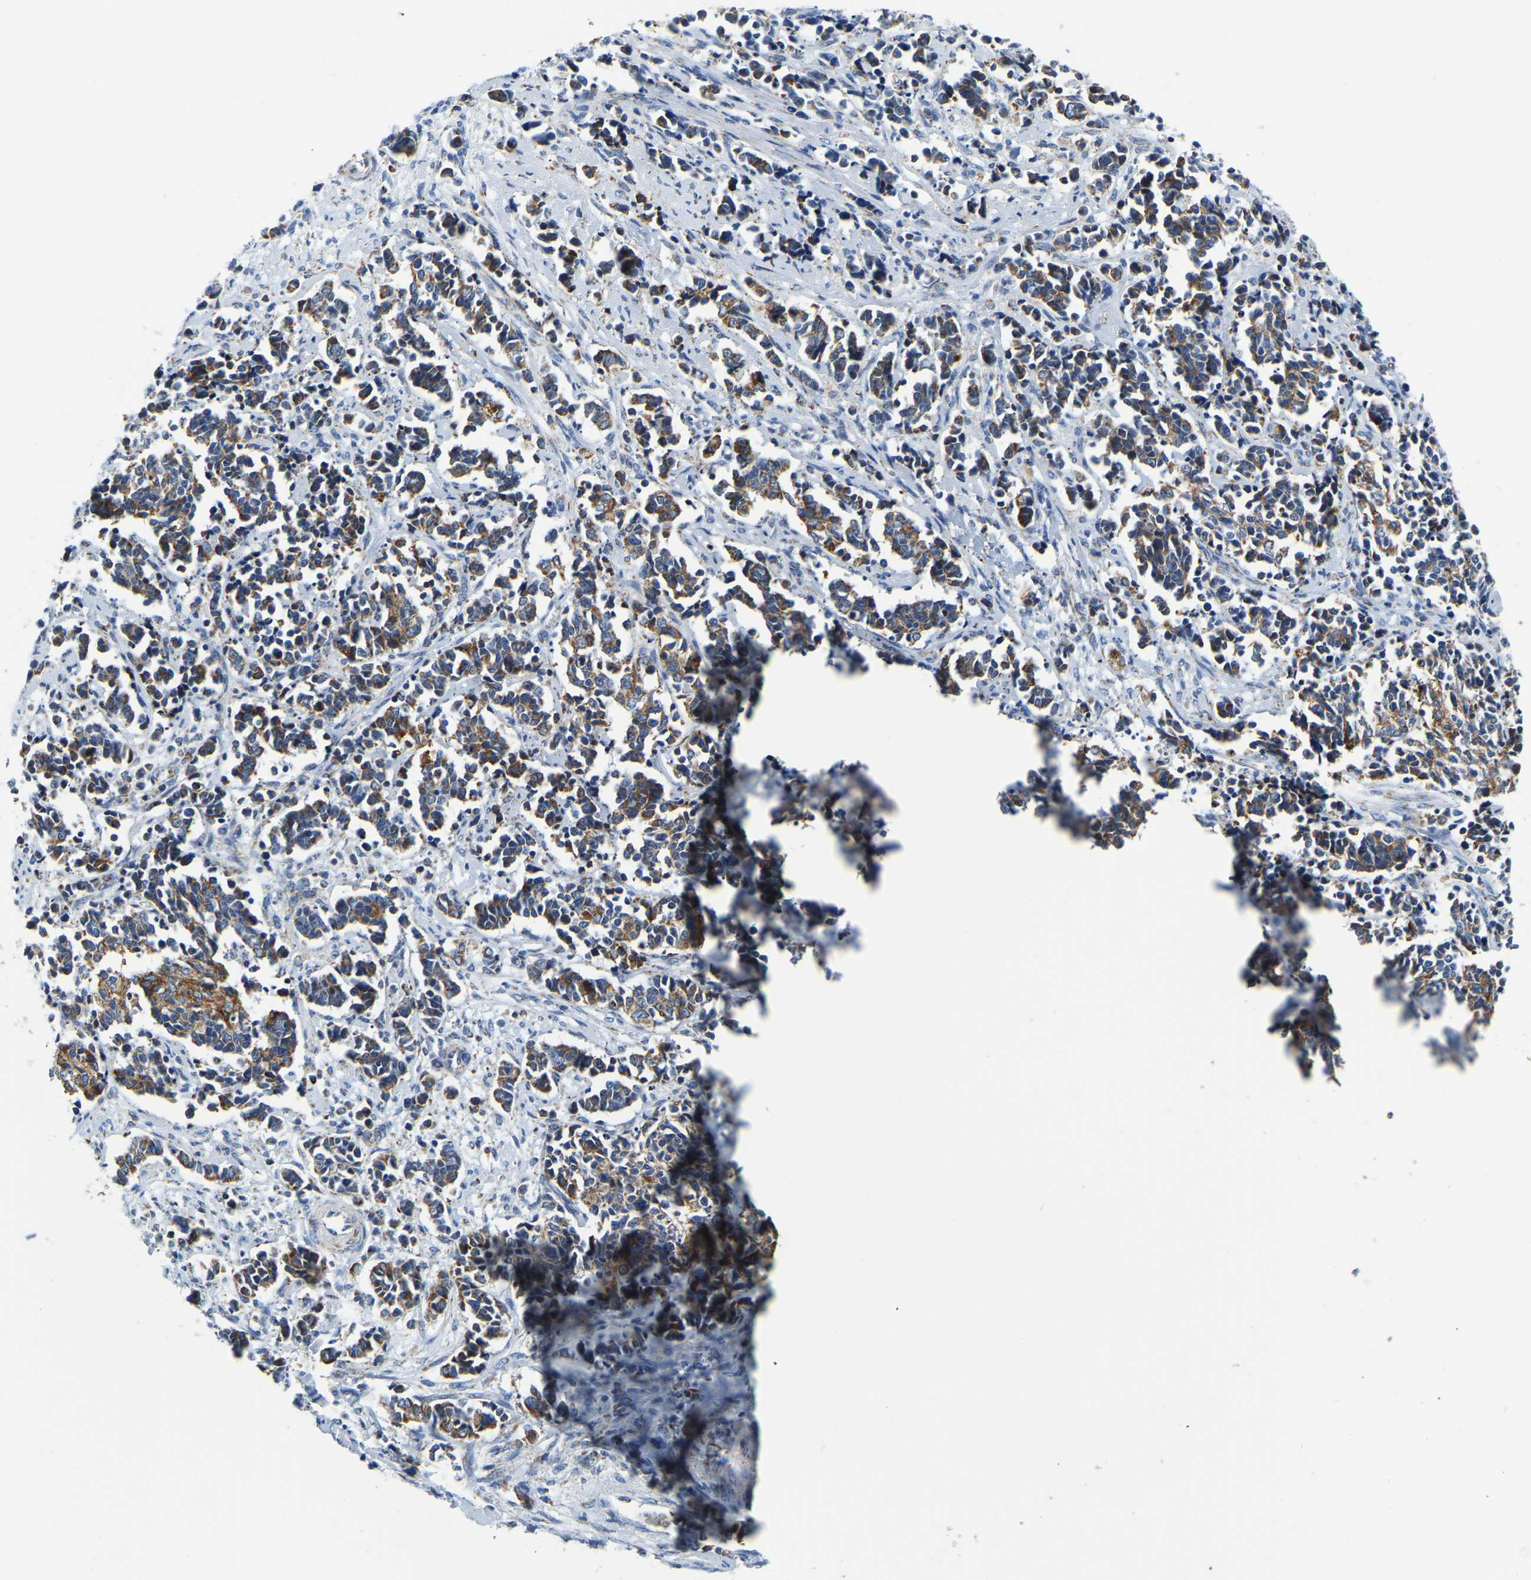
{"staining": {"intensity": "moderate", "quantity": ">75%", "location": "cytoplasmic/membranous"}, "tissue": "cervical cancer", "cell_type": "Tumor cells", "image_type": "cancer", "snomed": [{"axis": "morphology", "description": "Normal tissue, NOS"}, {"axis": "morphology", "description": "Squamous cell carcinoma, NOS"}, {"axis": "topography", "description": "Cervix"}], "caption": "This photomicrograph reveals immunohistochemistry staining of cervical cancer (squamous cell carcinoma), with medium moderate cytoplasmic/membranous positivity in about >75% of tumor cells.", "gene": "SFXN1", "patient": {"sex": "female", "age": 35}}